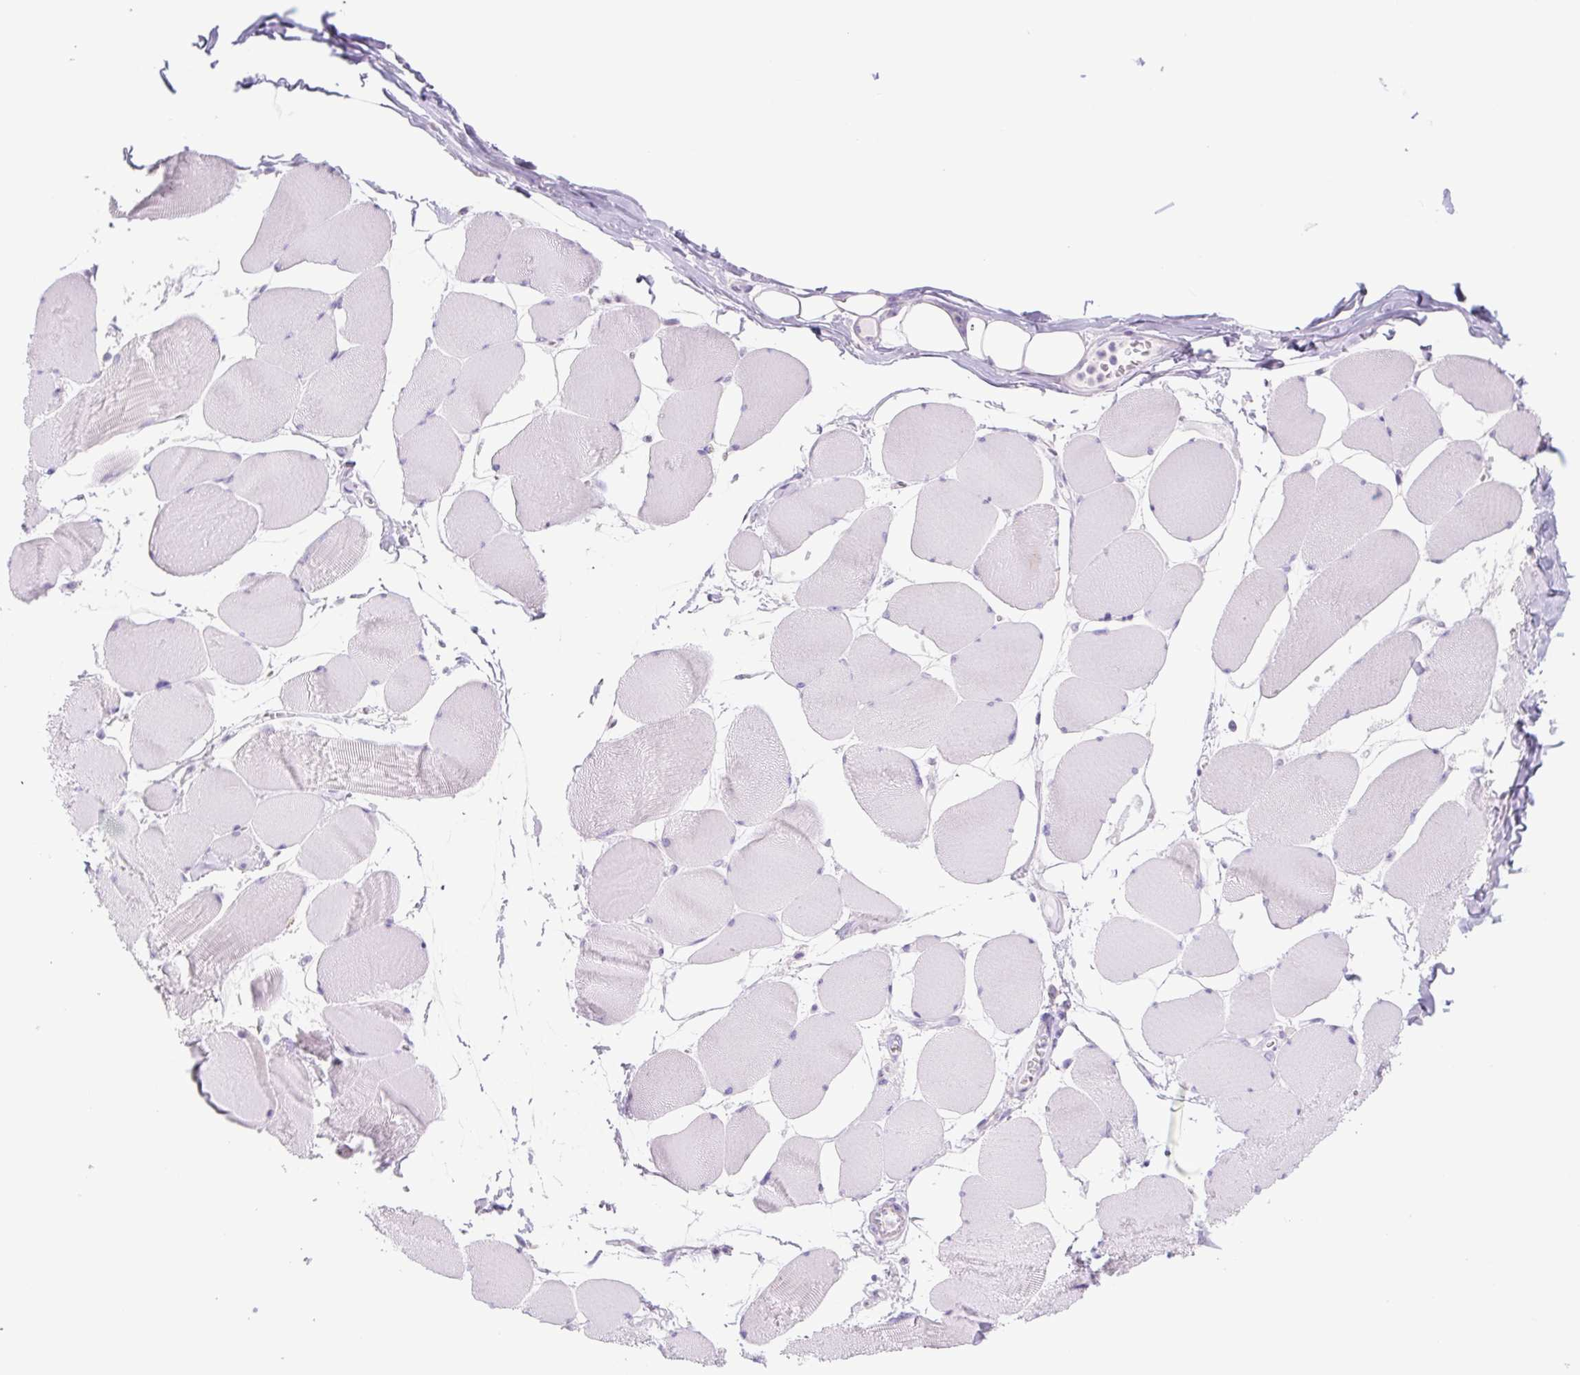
{"staining": {"intensity": "negative", "quantity": "none", "location": "none"}, "tissue": "skeletal muscle", "cell_type": "Myocytes", "image_type": "normal", "snomed": [{"axis": "morphology", "description": "Normal tissue, NOS"}, {"axis": "topography", "description": "Skeletal muscle"}], "caption": "A micrograph of human skeletal muscle is negative for staining in myocytes. (Immunohistochemistry, brightfield microscopy, high magnification).", "gene": "CYP21A2", "patient": {"sex": "female", "age": 75}}